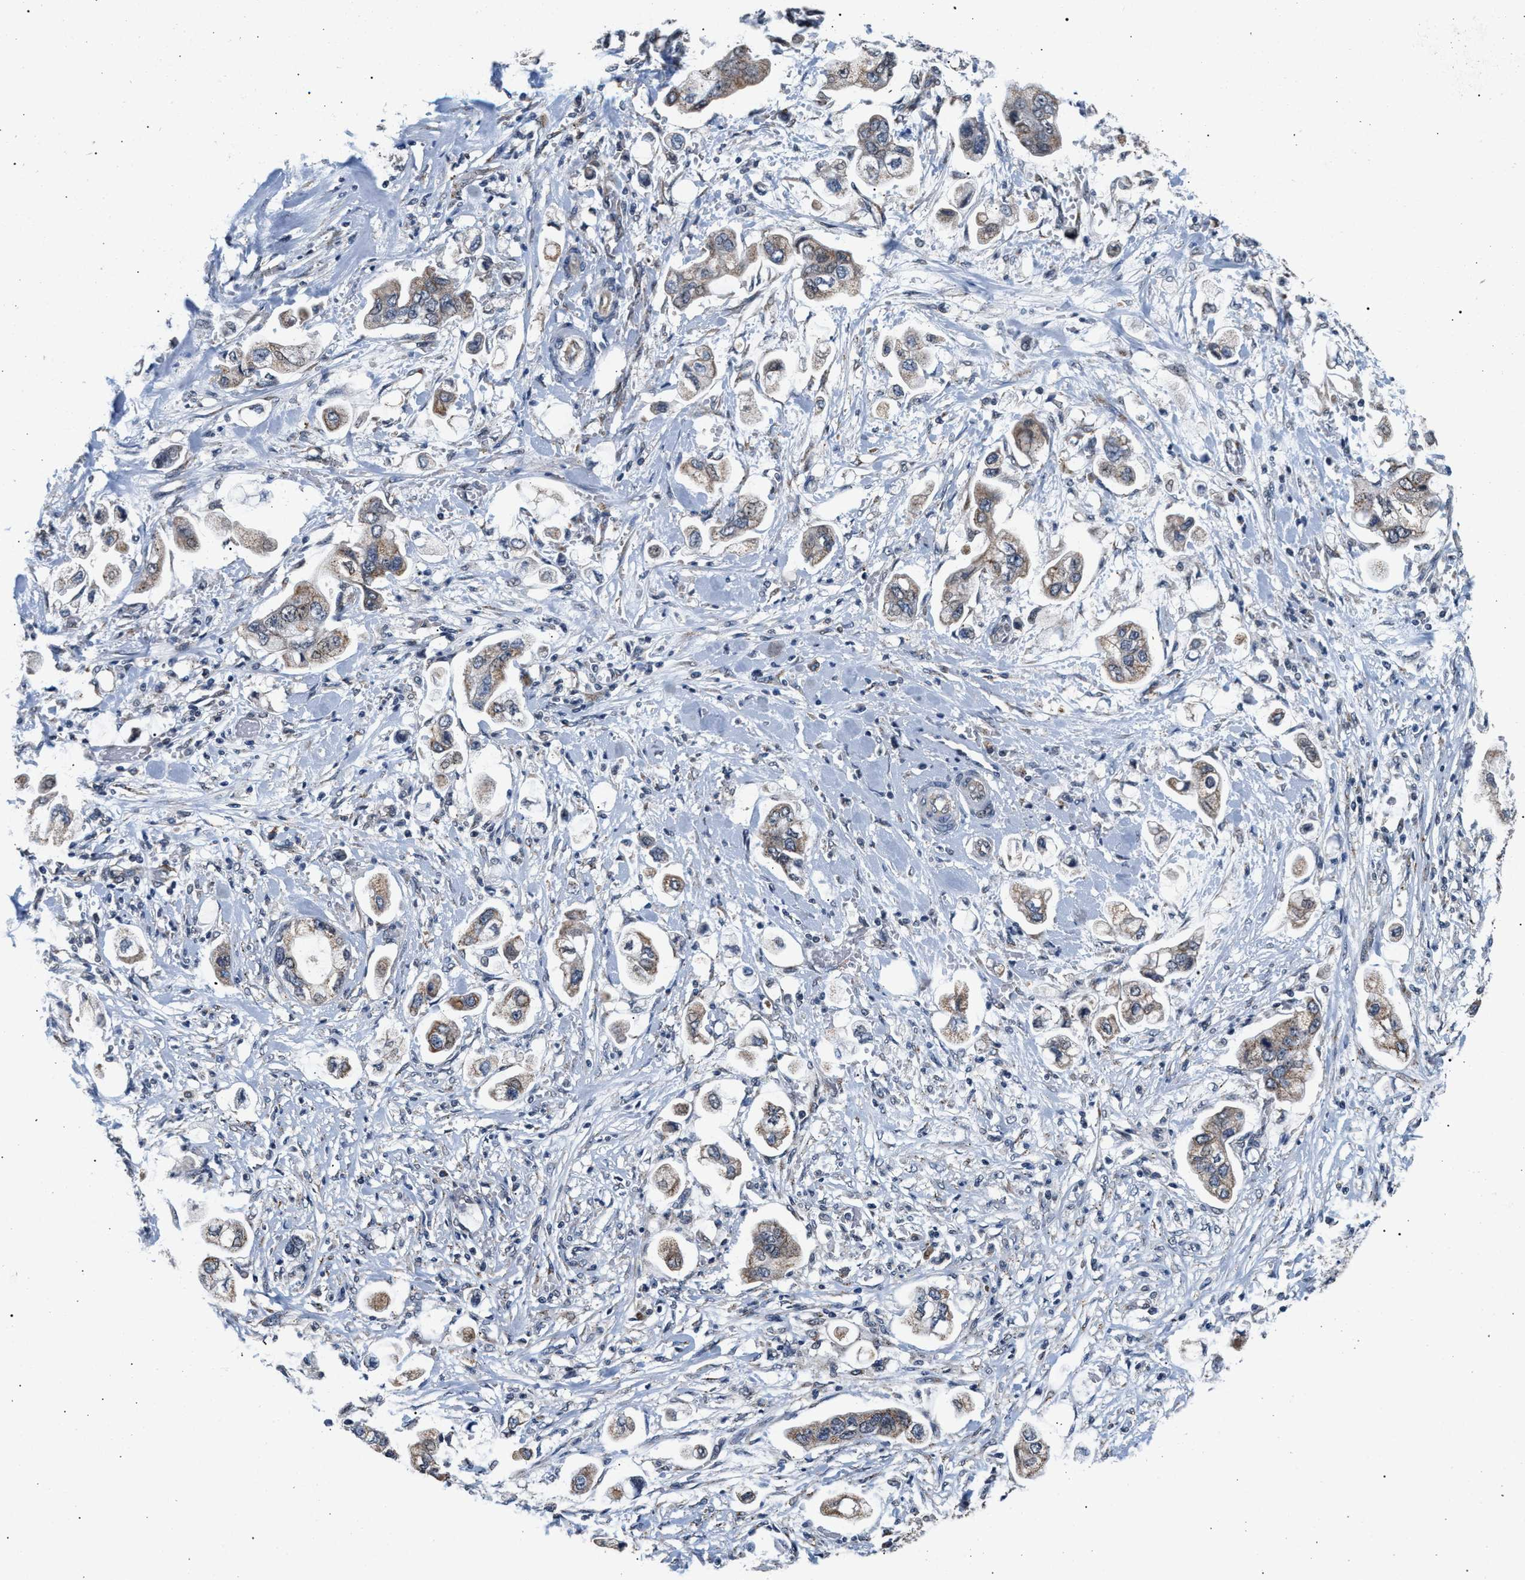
{"staining": {"intensity": "weak", "quantity": ">75%", "location": "cytoplasmic/membranous"}, "tissue": "stomach cancer", "cell_type": "Tumor cells", "image_type": "cancer", "snomed": [{"axis": "morphology", "description": "Adenocarcinoma, NOS"}, {"axis": "topography", "description": "Stomach"}], "caption": "DAB (3,3'-diaminobenzidine) immunohistochemical staining of stomach cancer exhibits weak cytoplasmic/membranous protein staining in about >75% of tumor cells.", "gene": "KCNMB2", "patient": {"sex": "male", "age": 62}}